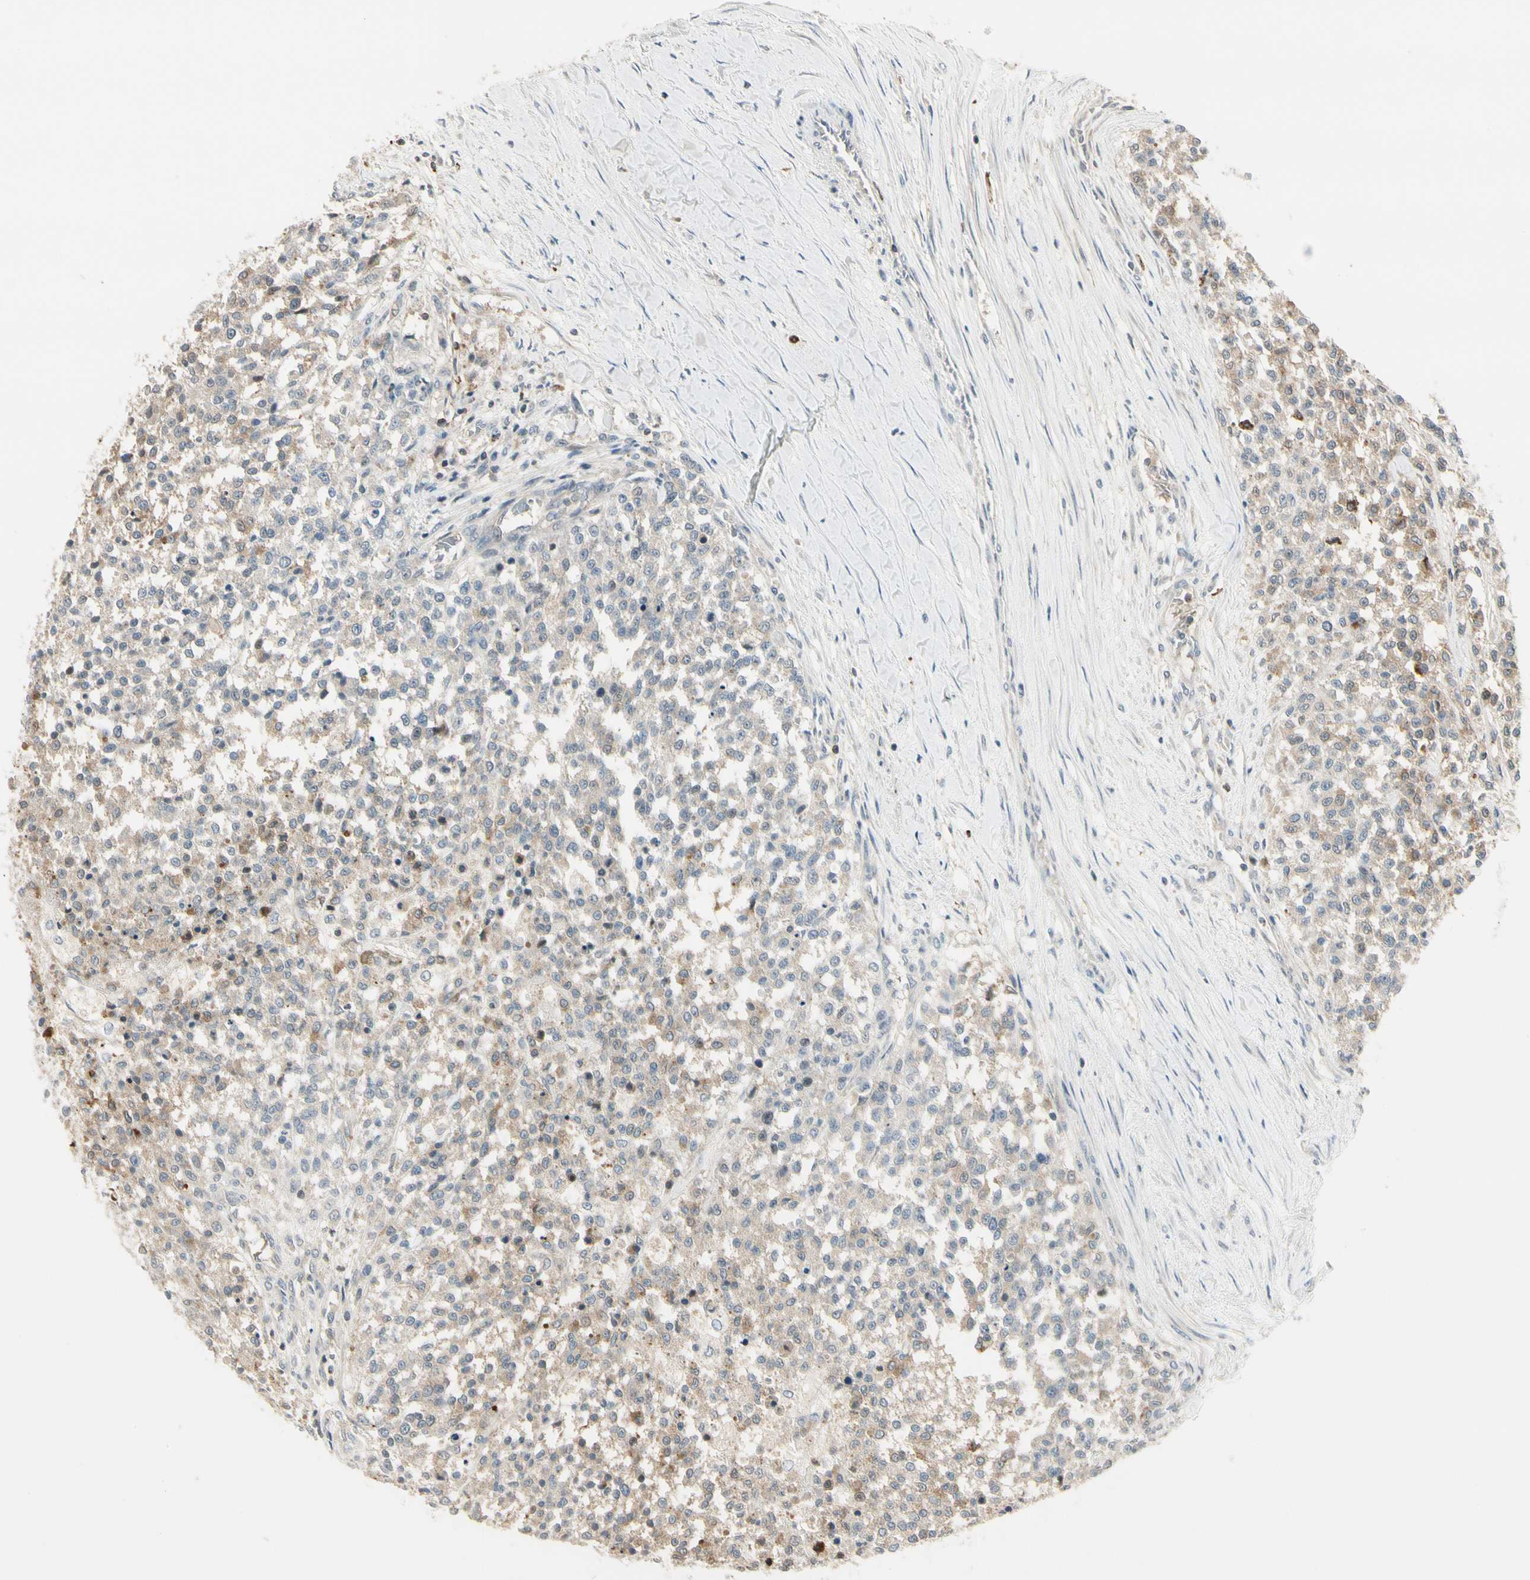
{"staining": {"intensity": "weak", "quantity": ">75%", "location": "cytoplasmic/membranous"}, "tissue": "testis cancer", "cell_type": "Tumor cells", "image_type": "cancer", "snomed": [{"axis": "morphology", "description": "Seminoma, NOS"}, {"axis": "topography", "description": "Testis"}], "caption": "IHC micrograph of human testis cancer stained for a protein (brown), which shows low levels of weak cytoplasmic/membranous staining in approximately >75% of tumor cells.", "gene": "EVC", "patient": {"sex": "male", "age": 59}}